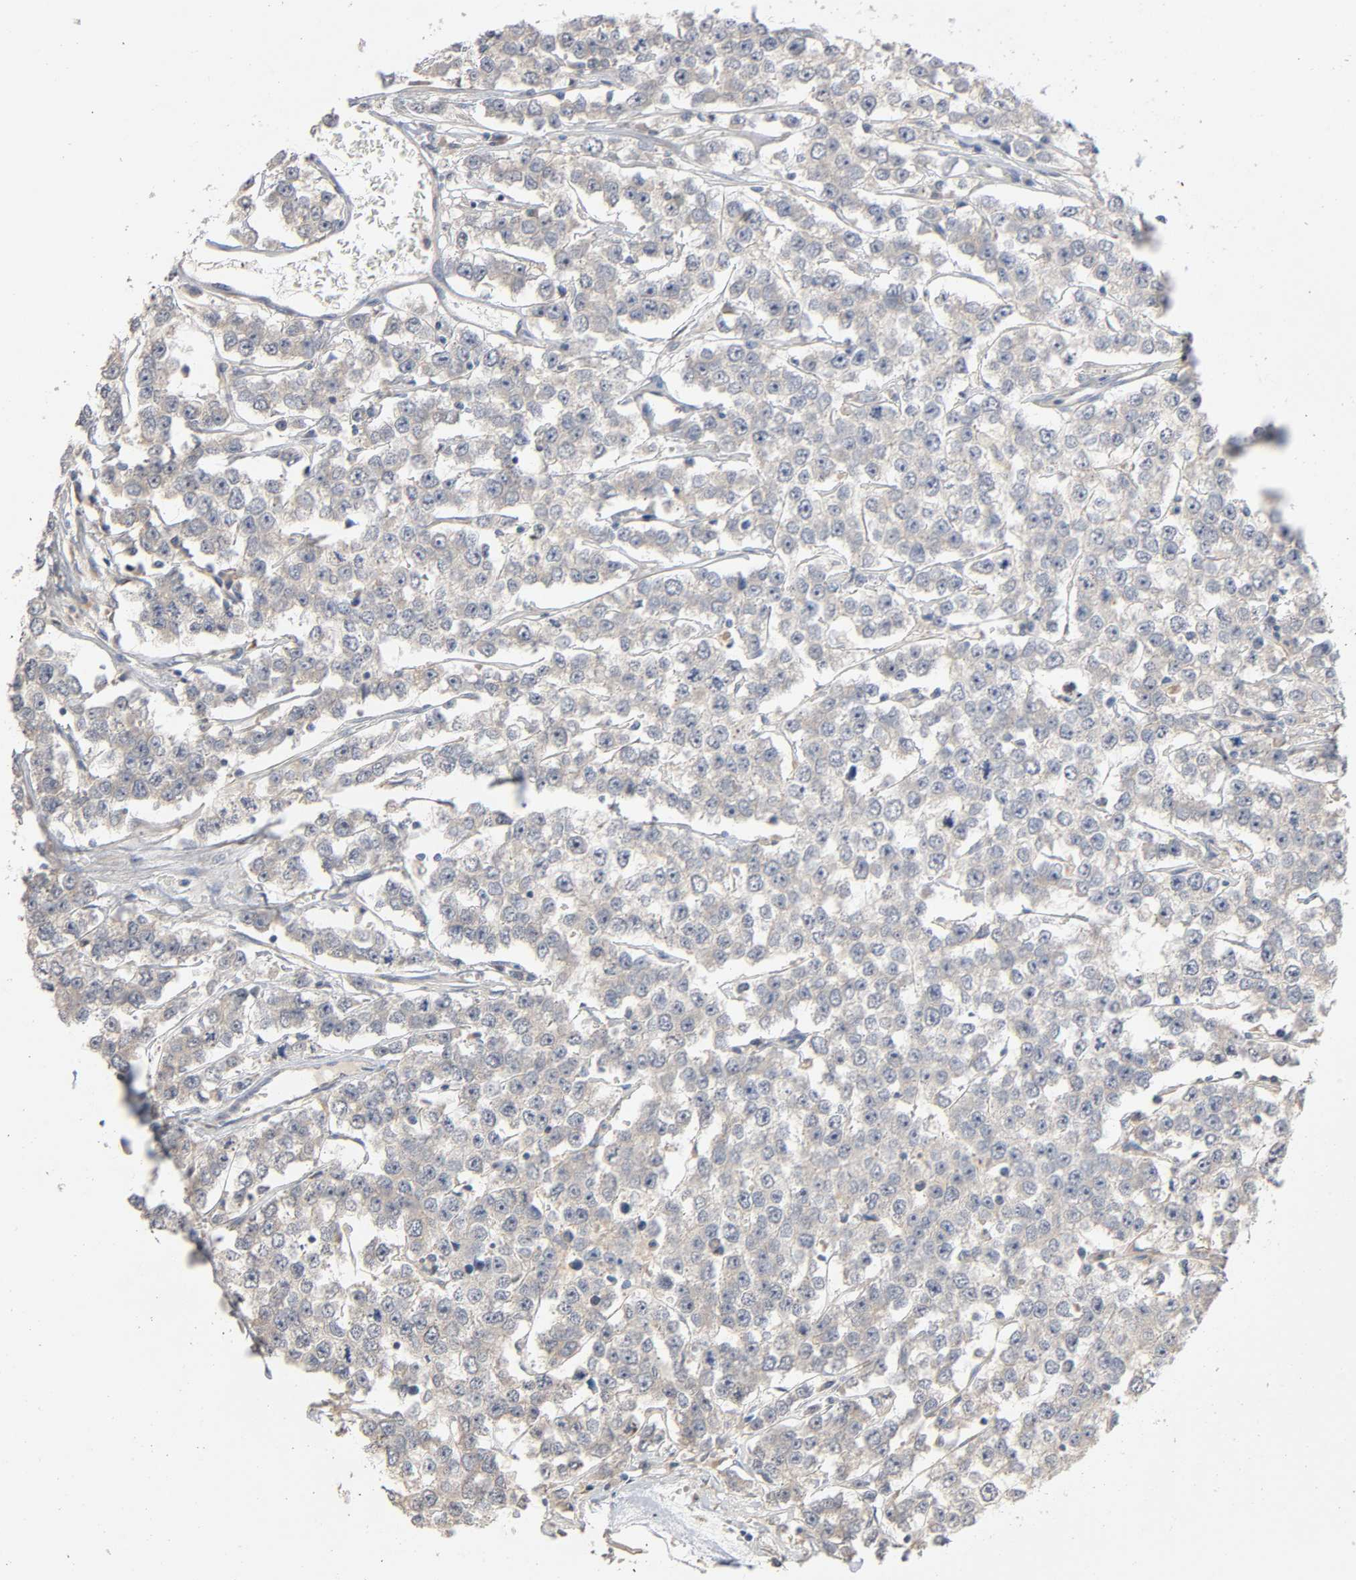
{"staining": {"intensity": "negative", "quantity": "none", "location": "none"}, "tissue": "testis cancer", "cell_type": "Tumor cells", "image_type": "cancer", "snomed": [{"axis": "morphology", "description": "Seminoma, NOS"}, {"axis": "morphology", "description": "Carcinoma, Embryonal, NOS"}, {"axis": "topography", "description": "Testis"}], "caption": "Photomicrograph shows no protein positivity in tumor cells of testis seminoma tissue.", "gene": "SGSM1", "patient": {"sex": "male", "age": 52}}